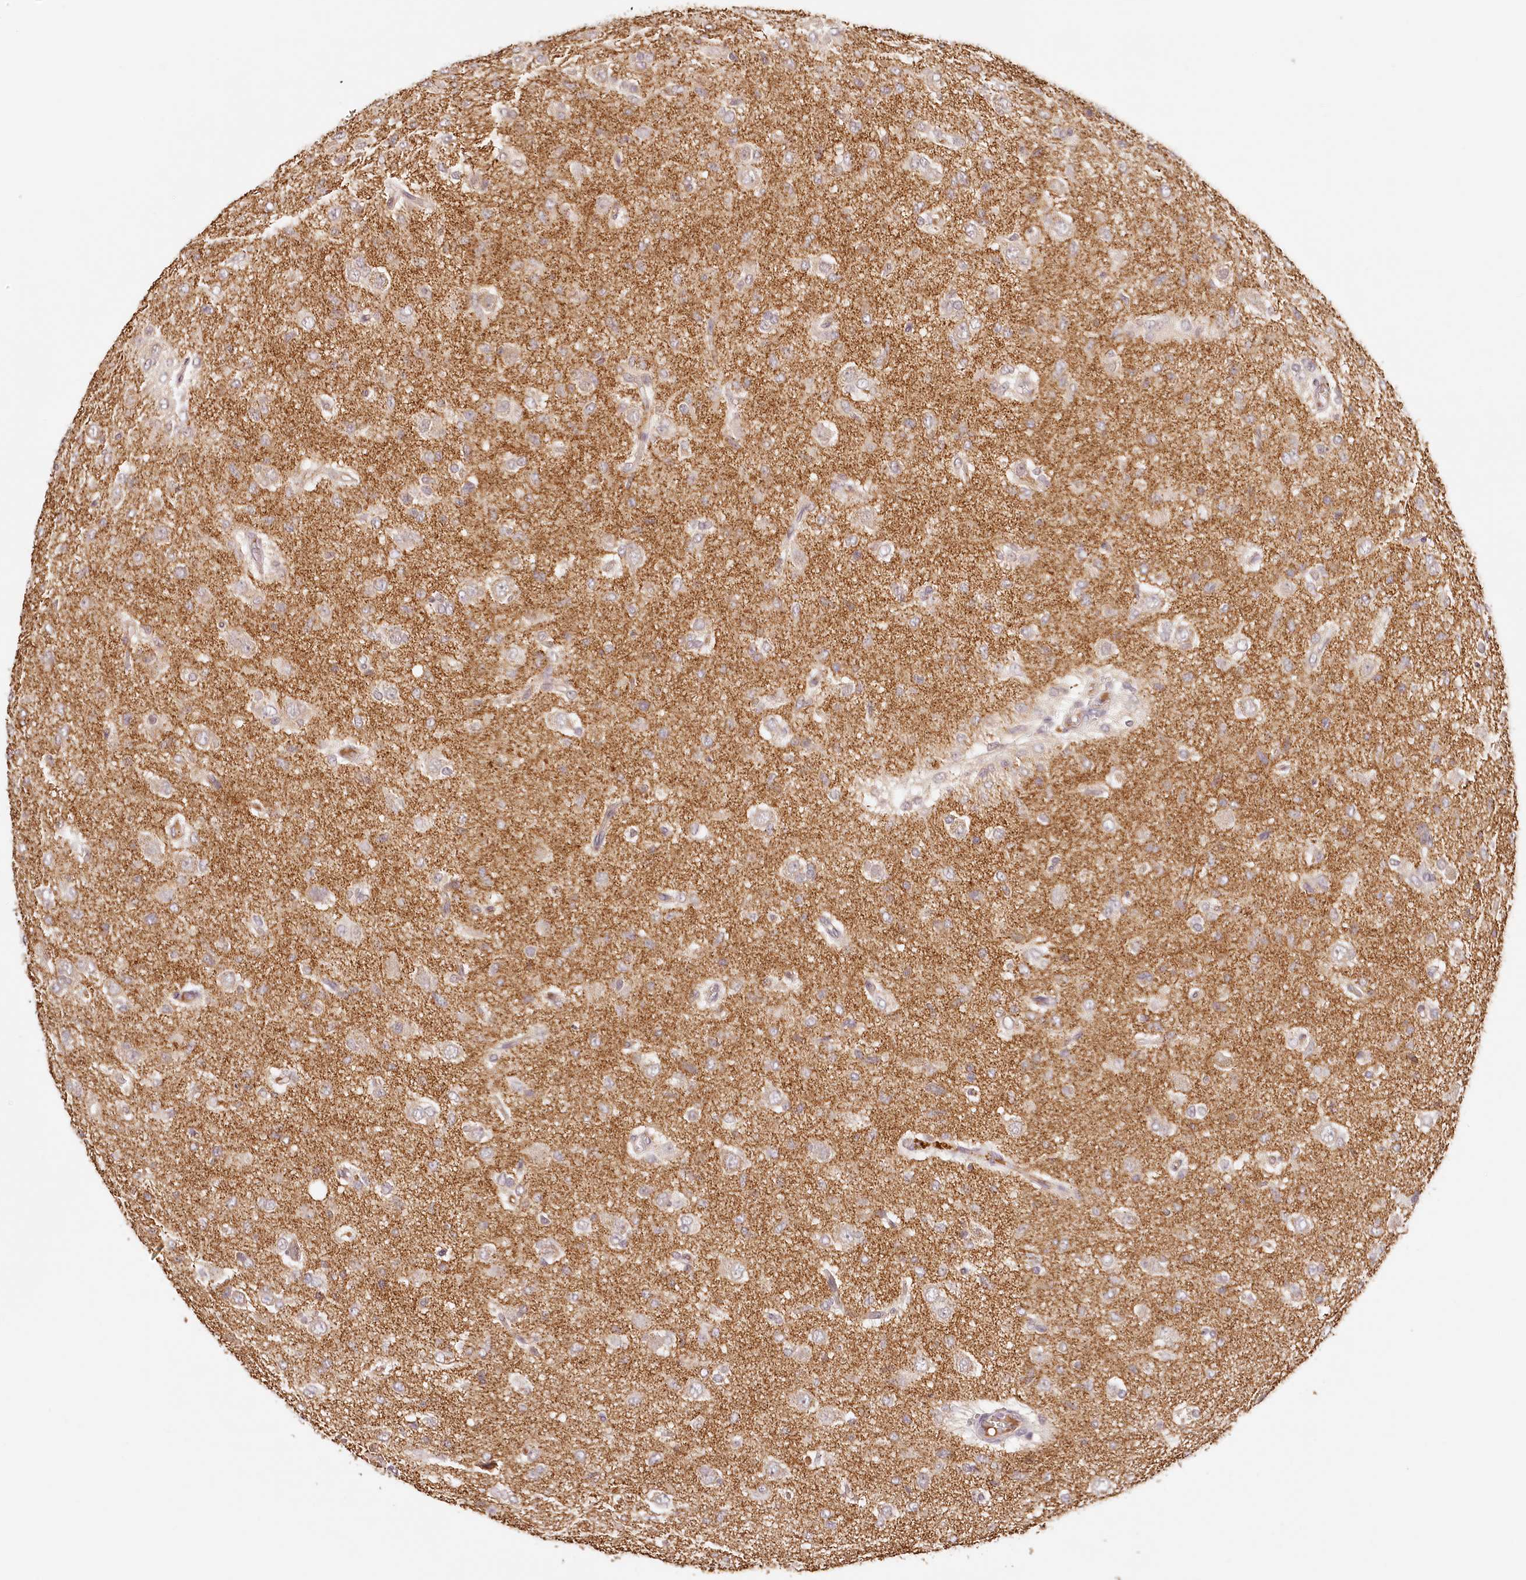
{"staining": {"intensity": "negative", "quantity": "none", "location": "none"}, "tissue": "glioma", "cell_type": "Tumor cells", "image_type": "cancer", "snomed": [{"axis": "morphology", "description": "Glioma, malignant, High grade"}, {"axis": "topography", "description": "Brain"}], "caption": "DAB immunohistochemical staining of human high-grade glioma (malignant) demonstrates no significant staining in tumor cells. Brightfield microscopy of immunohistochemistry stained with DAB (3,3'-diaminobenzidine) (brown) and hematoxylin (blue), captured at high magnification.", "gene": "SYNGR1", "patient": {"sex": "female", "age": 59}}